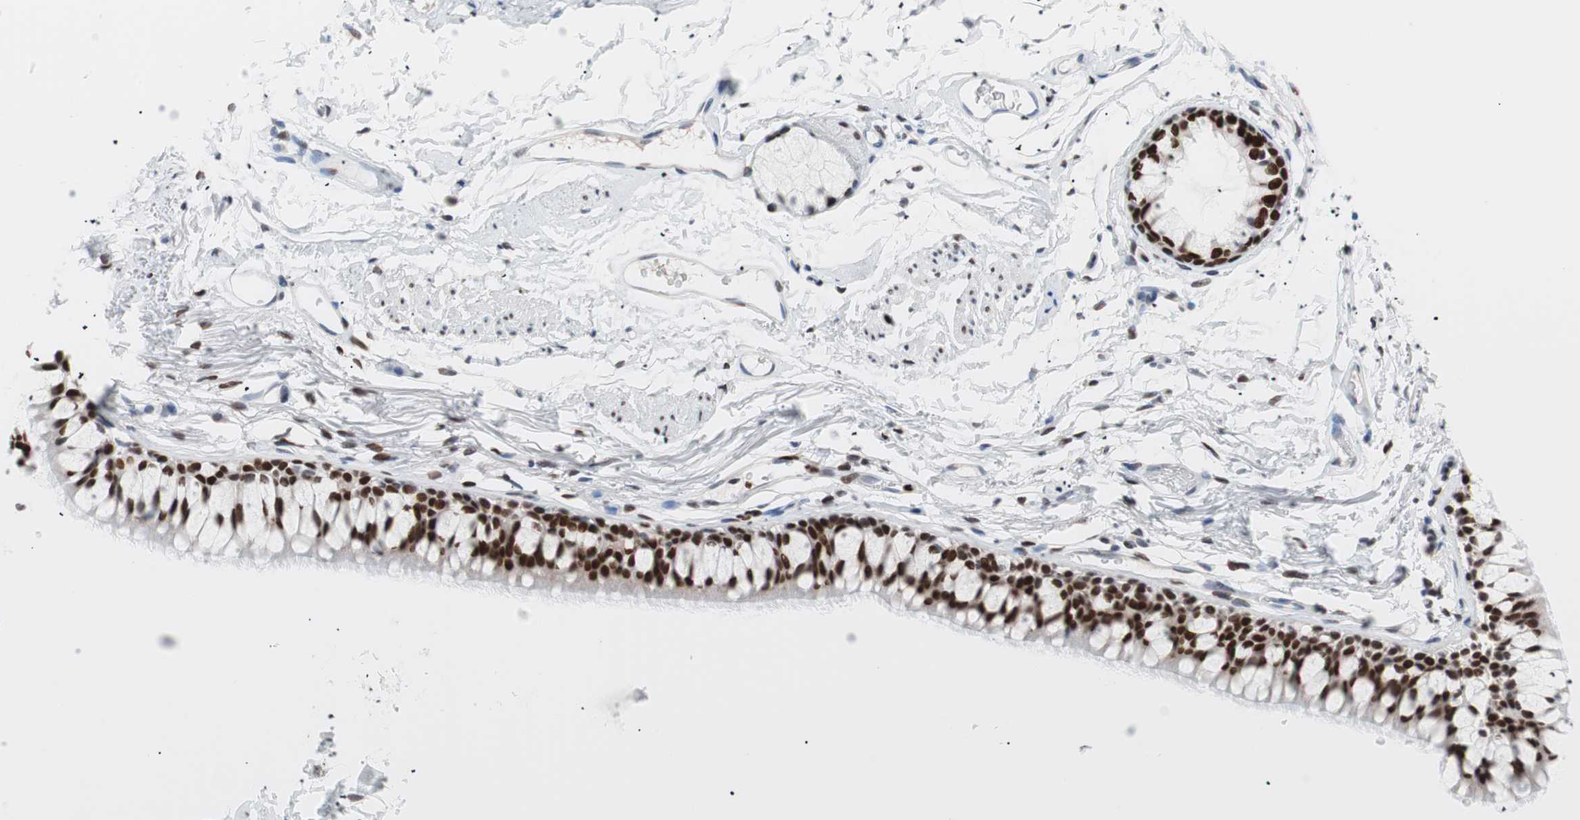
{"staining": {"intensity": "strong", "quantity": ">75%", "location": "nuclear"}, "tissue": "adipose tissue", "cell_type": "Adipocytes", "image_type": "normal", "snomed": [{"axis": "morphology", "description": "Normal tissue, NOS"}, {"axis": "topography", "description": "Cartilage tissue"}, {"axis": "topography", "description": "Bronchus"}], "caption": "Protein expression analysis of benign adipose tissue exhibits strong nuclear expression in about >75% of adipocytes. (Brightfield microscopy of DAB IHC at high magnification).", "gene": "CEBPB", "patient": {"sex": "female", "age": 73}}